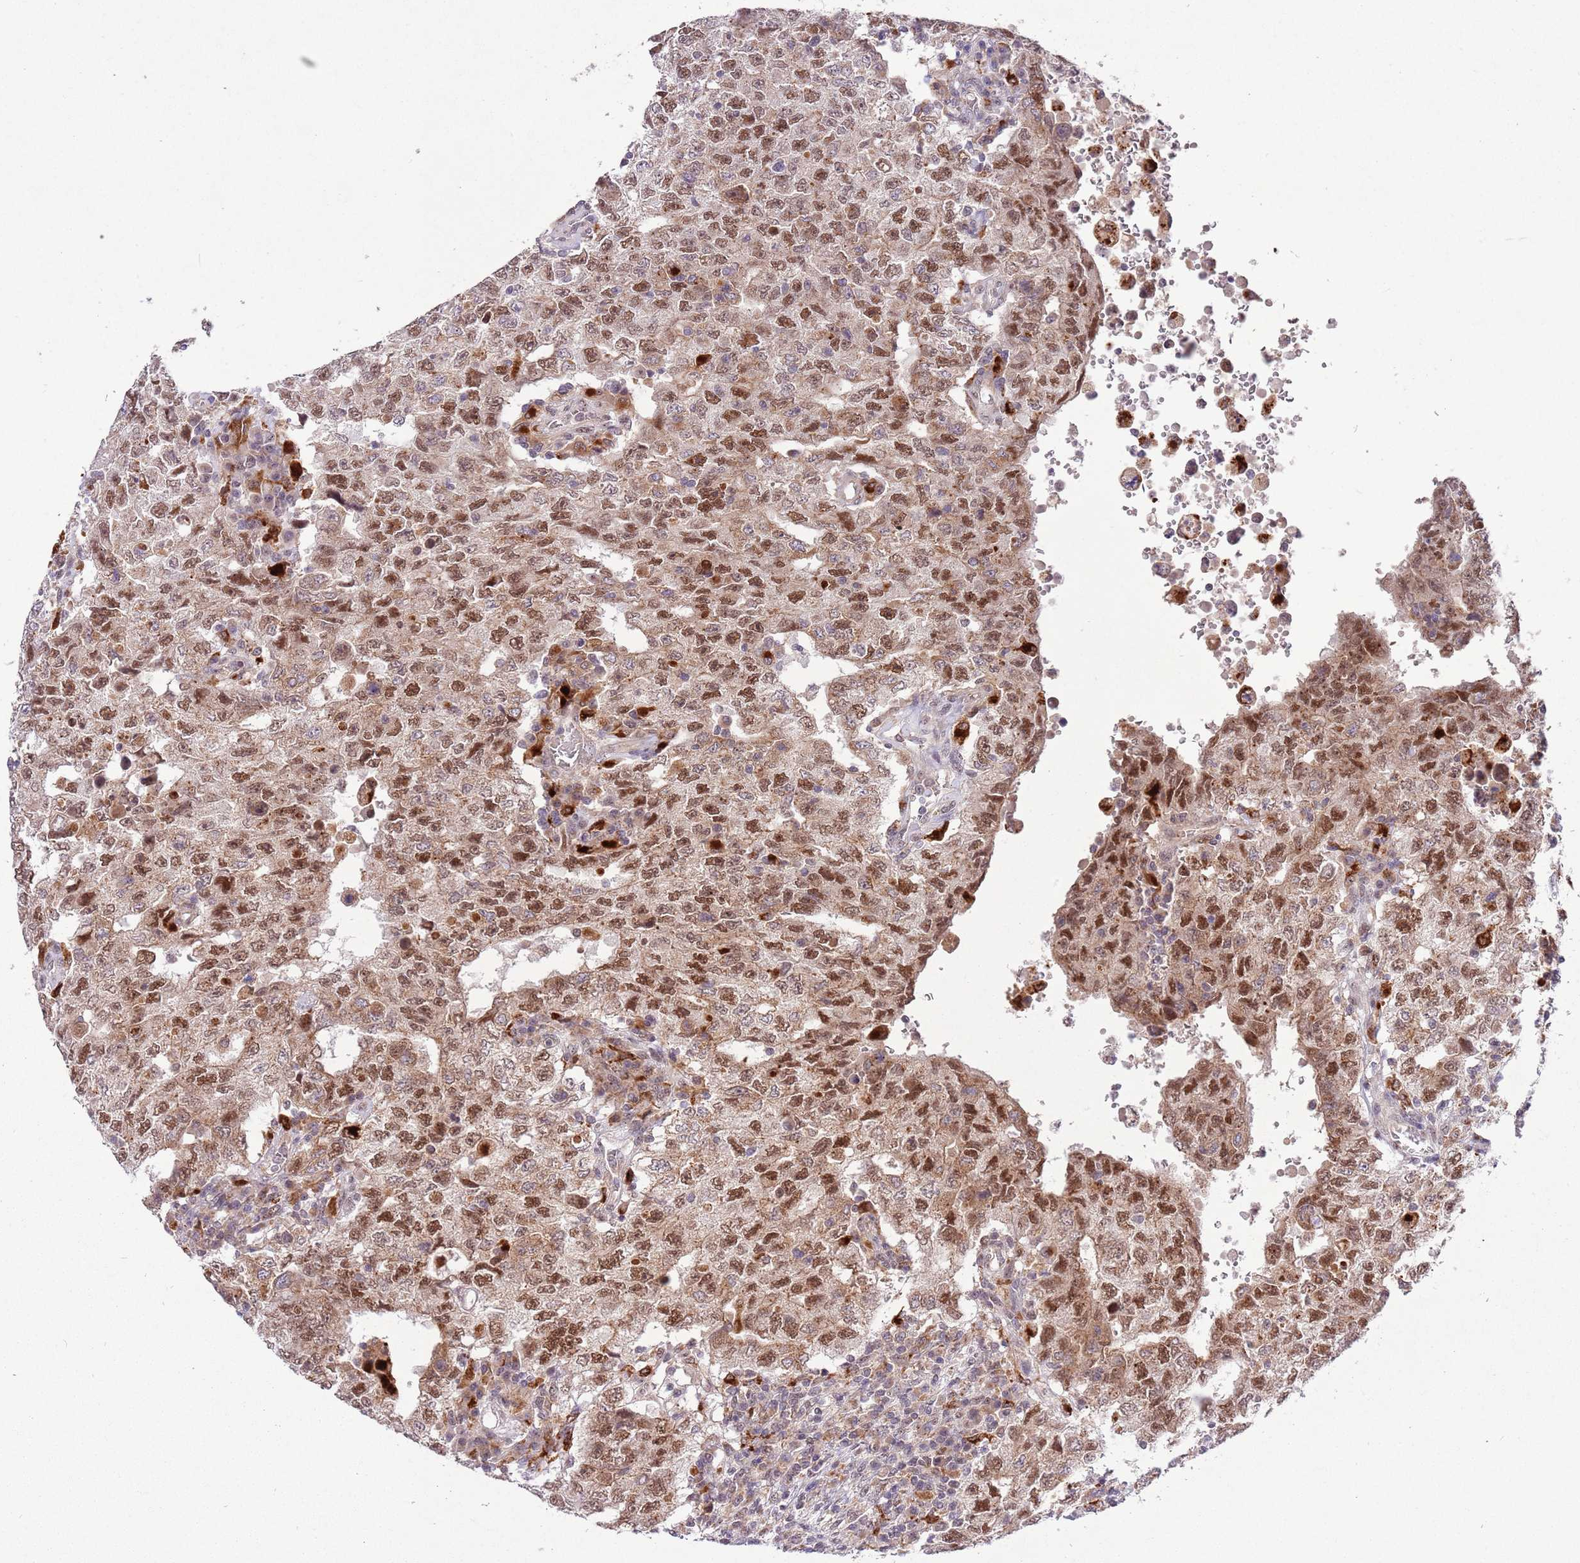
{"staining": {"intensity": "moderate", "quantity": ">75%", "location": "cytoplasmic/membranous,nuclear"}, "tissue": "testis cancer", "cell_type": "Tumor cells", "image_type": "cancer", "snomed": [{"axis": "morphology", "description": "Carcinoma, Embryonal, NOS"}, {"axis": "topography", "description": "Testis"}], "caption": "This photomicrograph reveals immunohistochemistry (IHC) staining of embryonal carcinoma (testis), with medium moderate cytoplasmic/membranous and nuclear staining in approximately >75% of tumor cells.", "gene": "TRIM27", "patient": {"sex": "male", "age": 26}}